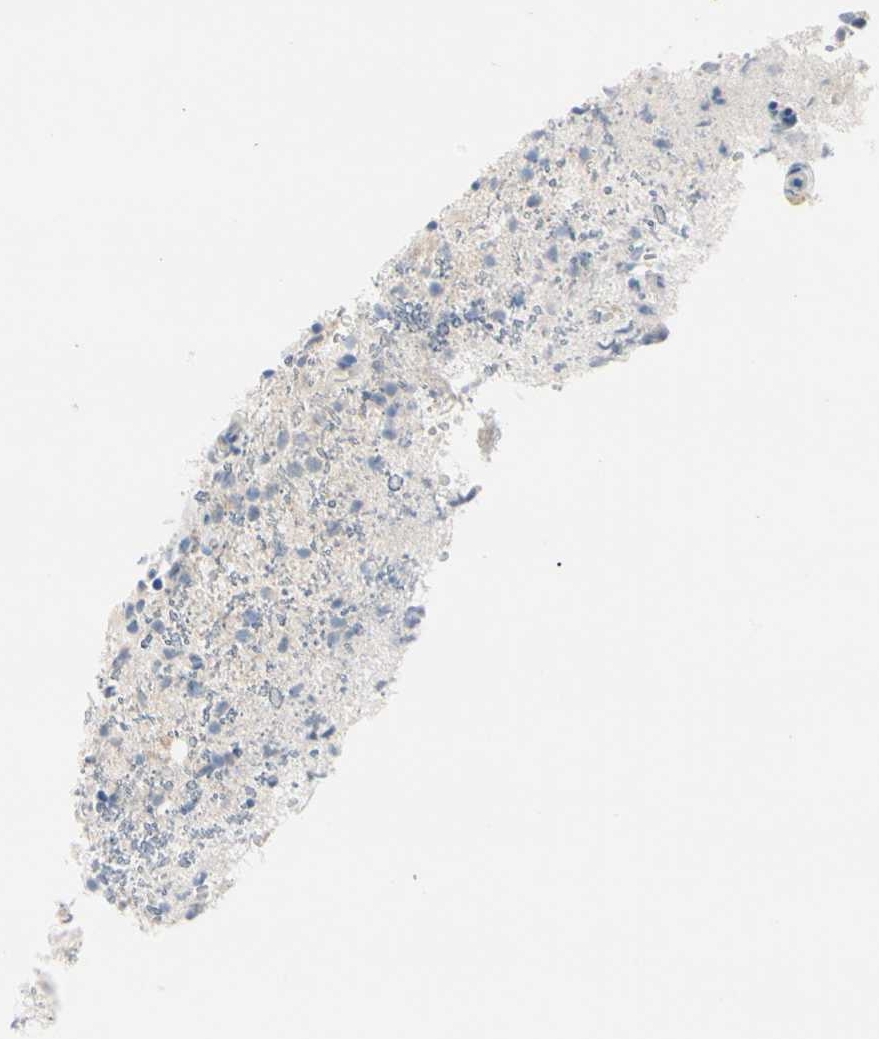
{"staining": {"intensity": "weak", "quantity": "<25%", "location": "cytoplasmic/membranous"}, "tissue": "glioma", "cell_type": "Tumor cells", "image_type": "cancer", "snomed": [{"axis": "morphology", "description": "Glioma, malignant, High grade"}, {"axis": "topography", "description": "Brain"}], "caption": "IHC photomicrograph of malignant glioma (high-grade) stained for a protein (brown), which displays no positivity in tumor cells.", "gene": "TRAF5", "patient": {"sex": "male", "age": 47}}